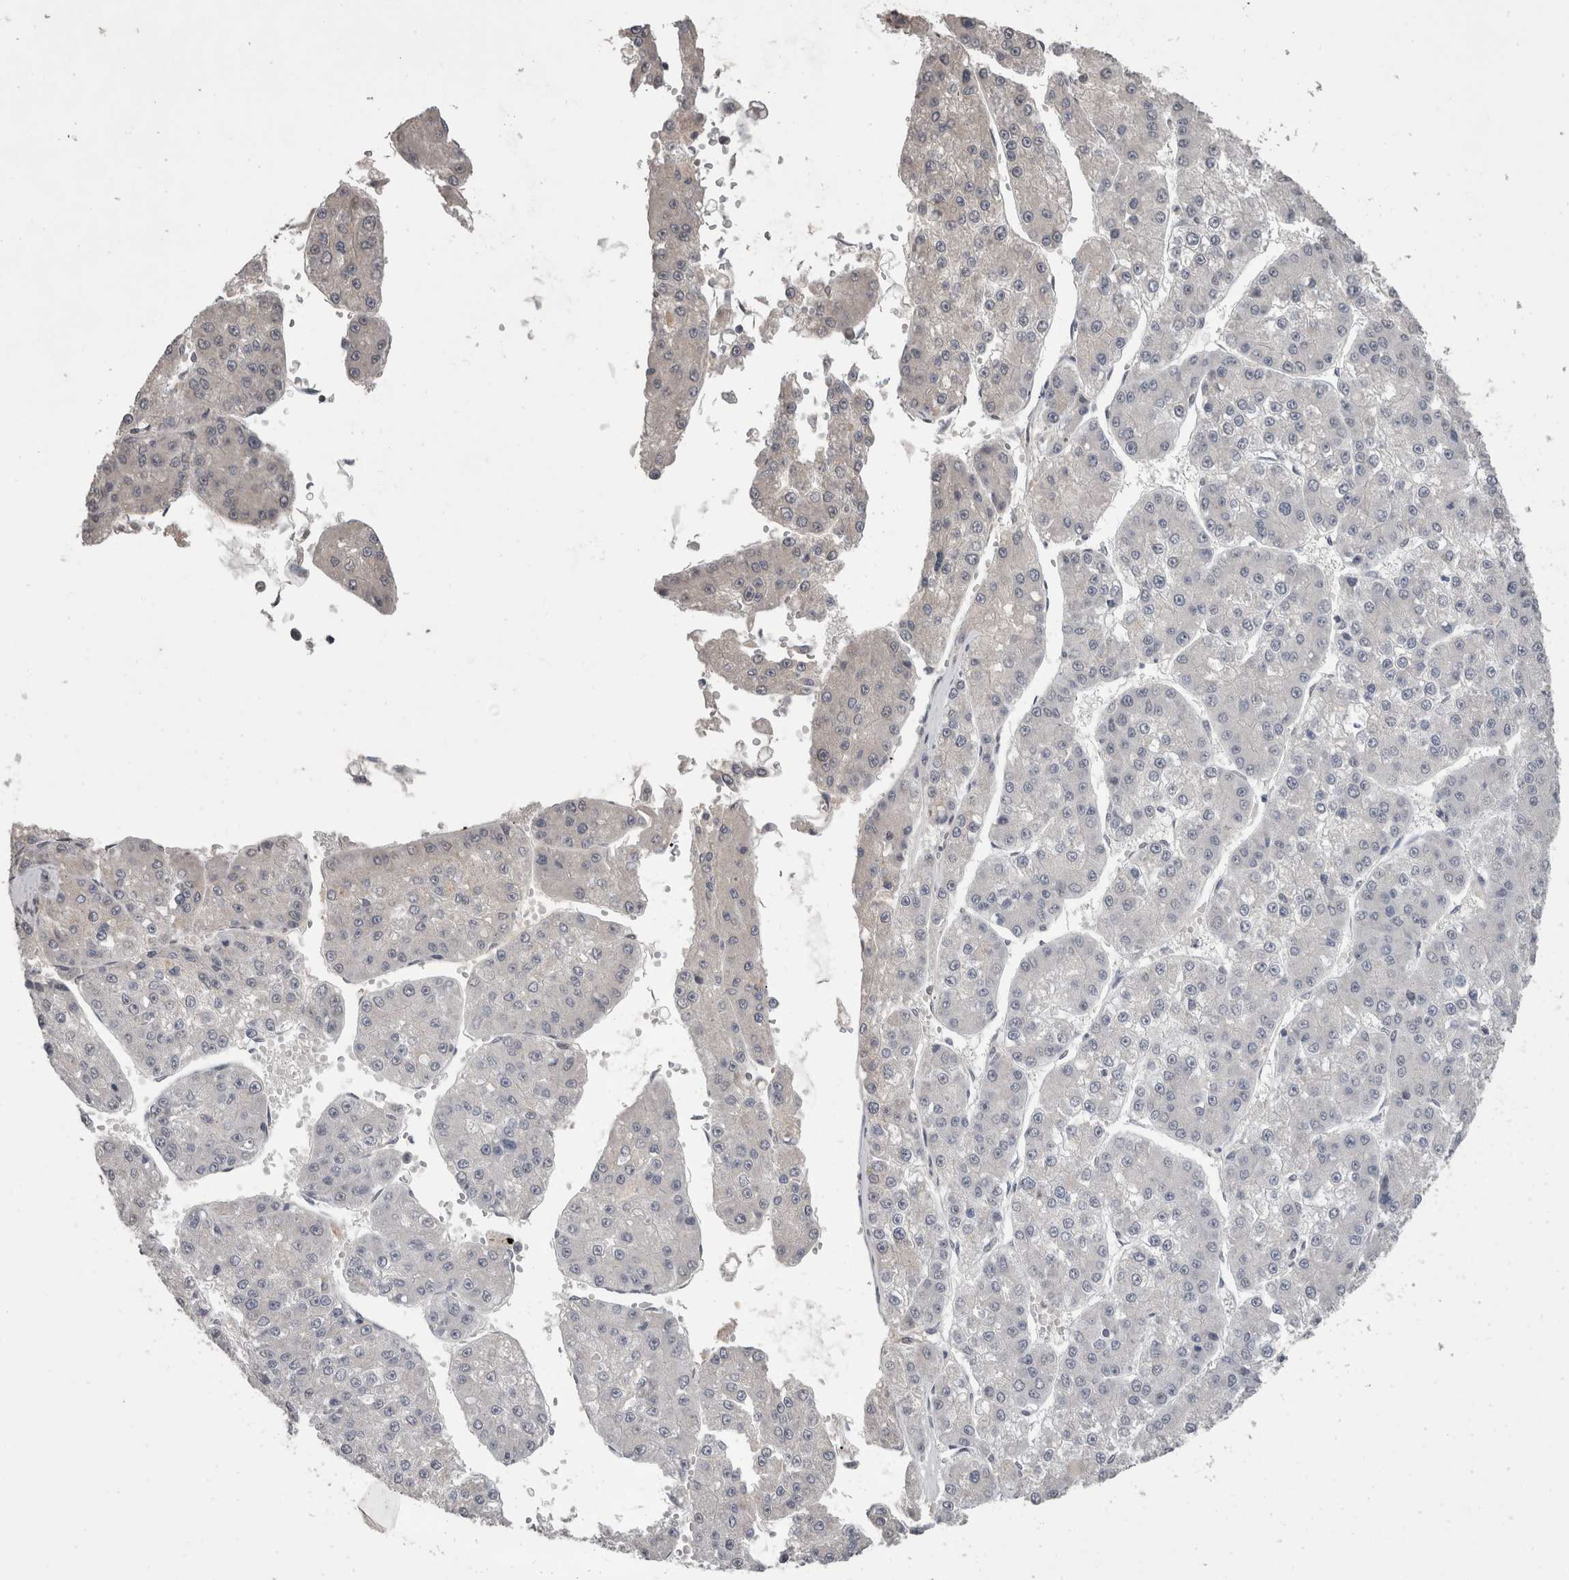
{"staining": {"intensity": "negative", "quantity": "none", "location": "none"}, "tissue": "liver cancer", "cell_type": "Tumor cells", "image_type": "cancer", "snomed": [{"axis": "morphology", "description": "Carcinoma, Hepatocellular, NOS"}, {"axis": "topography", "description": "Liver"}], "caption": "The immunohistochemistry image has no significant positivity in tumor cells of hepatocellular carcinoma (liver) tissue. (DAB IHC with hematoxylin counter stain).", "gene": "DDX17", "patient": {"sex": "female", "age": 73}}